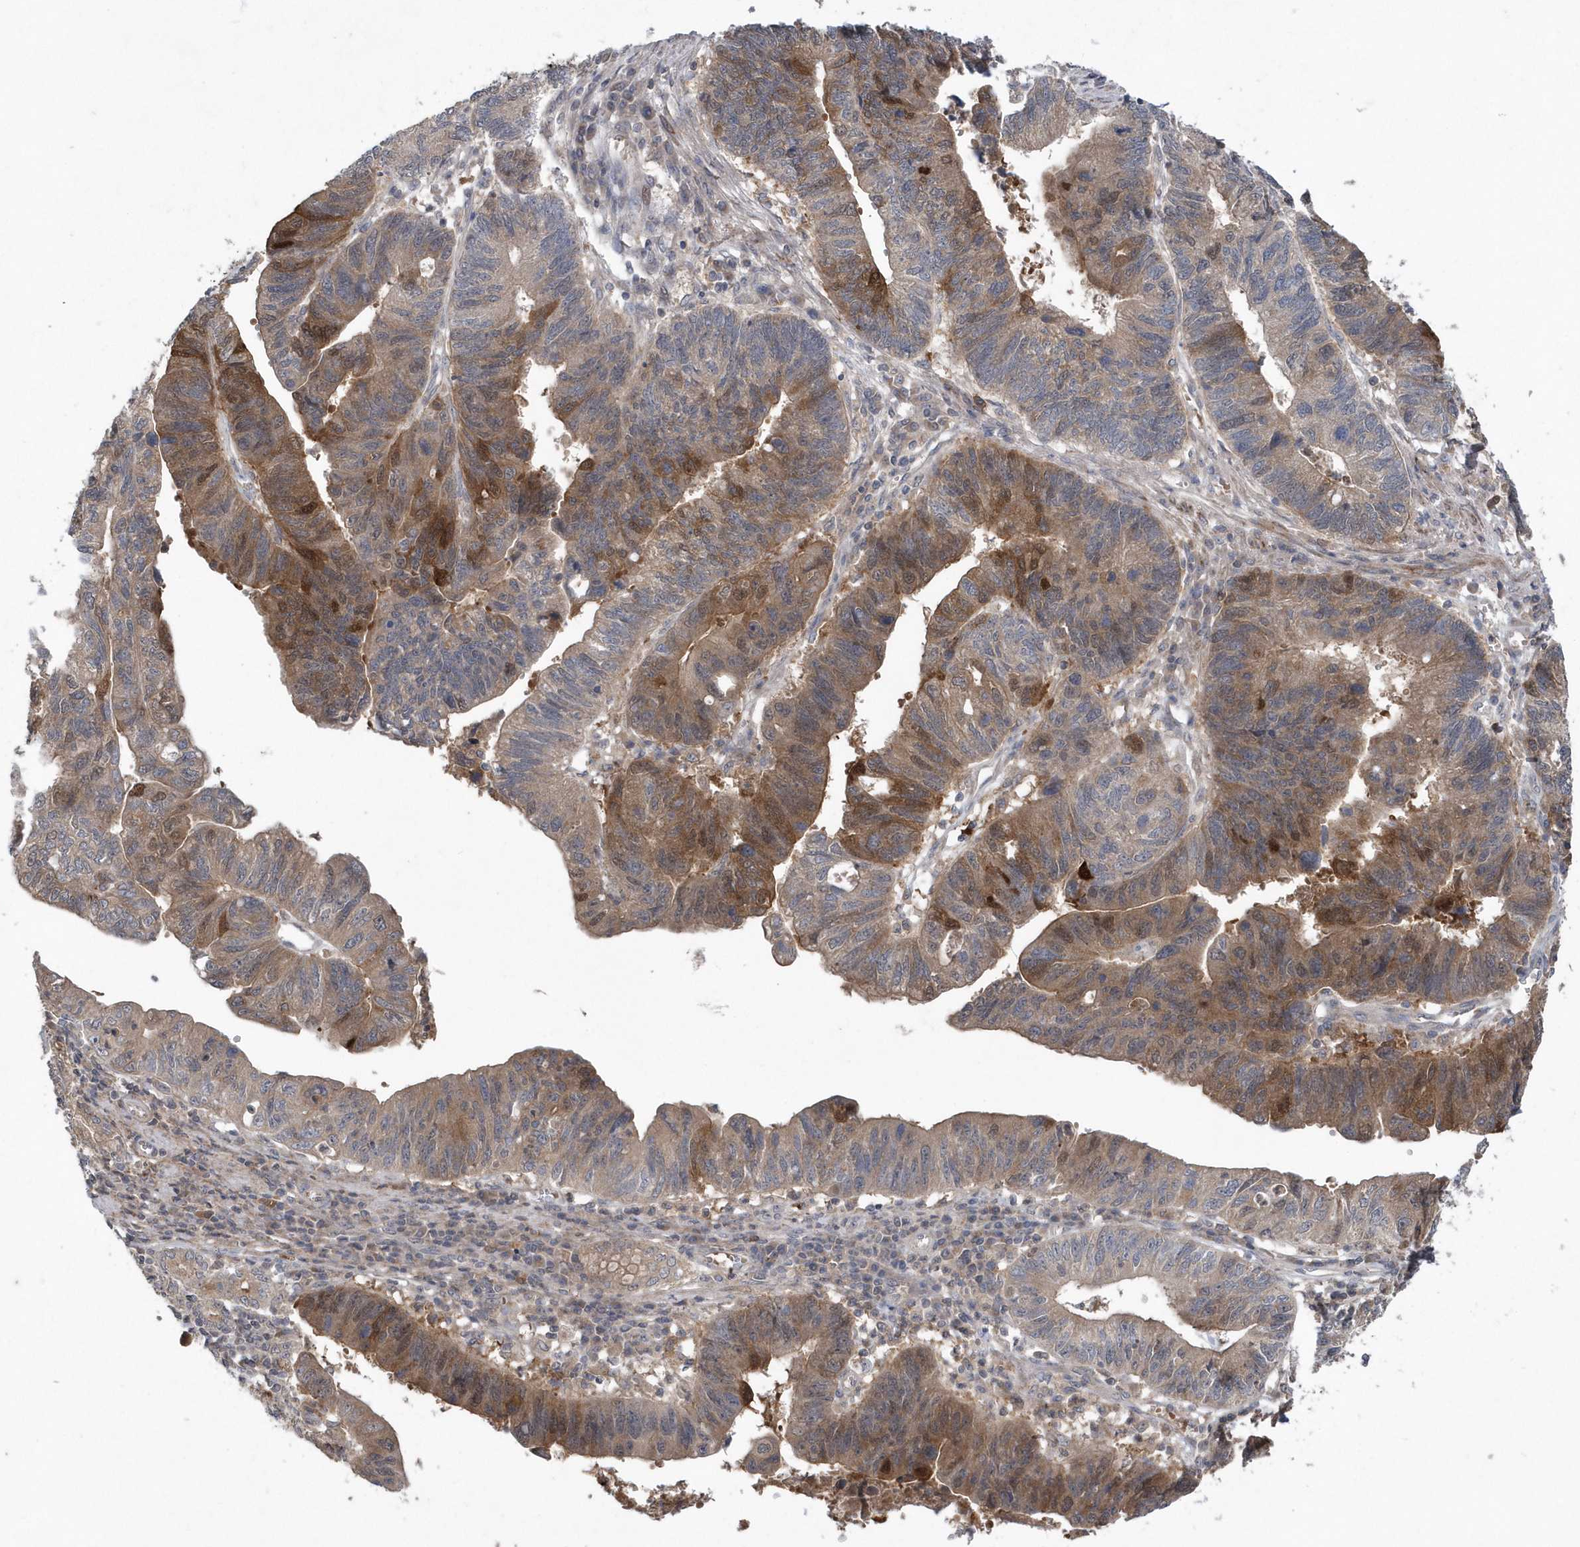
{"staining": {"intensity": "moderate", "quantity": ">75%", "location": "cytoplasmic/membranous"}, "tissue": "stomach cancer", "cell_type": "Tumor cells", "image_type": "cancer", "snomed": [{"axis": "morphology", "description": "Adenocarcinoma, NOS"}, {"axis": "topography", "description": "Stomach"}], "caption": "An immunohistochemistry (IHC) image of tumor tissue is shown. Protein staining in brown highlights moderate cytoplasmic/membranous positivity in stomach cancer (adenocarcinoma) within tumor cells.", "gene": "HMGCS1", "patient": {"sex": "male", "age": 59}}